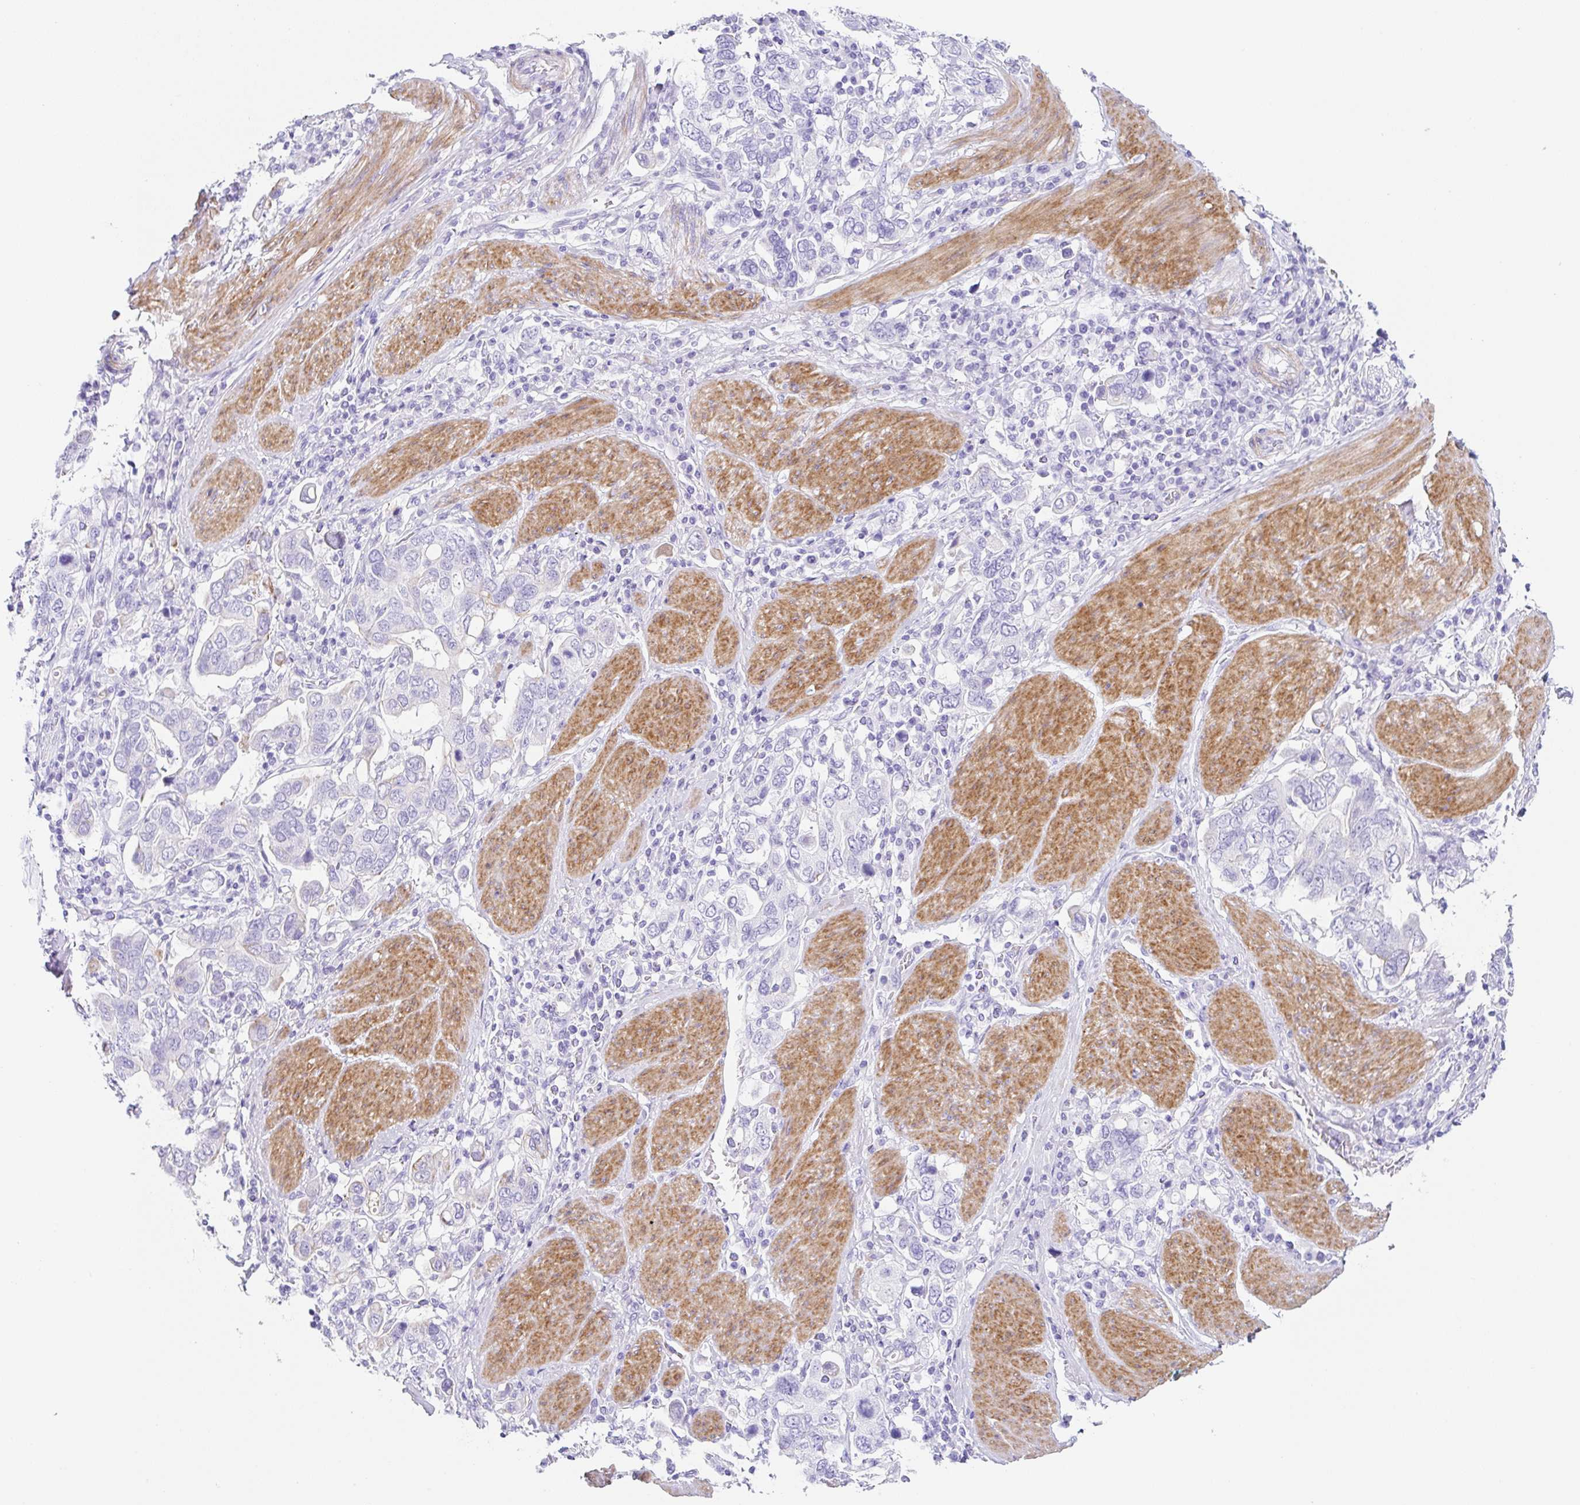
{"staining": {"intensity": "negative", "quantity": "none", "location": "none"}, "tissue": "stomach cancer", "cell_type": "Tumor cells", "image_type": "cancer", "snomed": [{"axis": "morphology", "description": "Adenocarcinoma, NOS"}, {"axis": "topography", "description": "Stomach, upper"}], "caption": "High power microscopy micrograph of an immunohistochemistry (IHC) photomicrograph of stomach cancer, revealing no significant staining in tumor cells.", "gene": "CLDND2", "patient": {"sex": "male", "age": 62}}